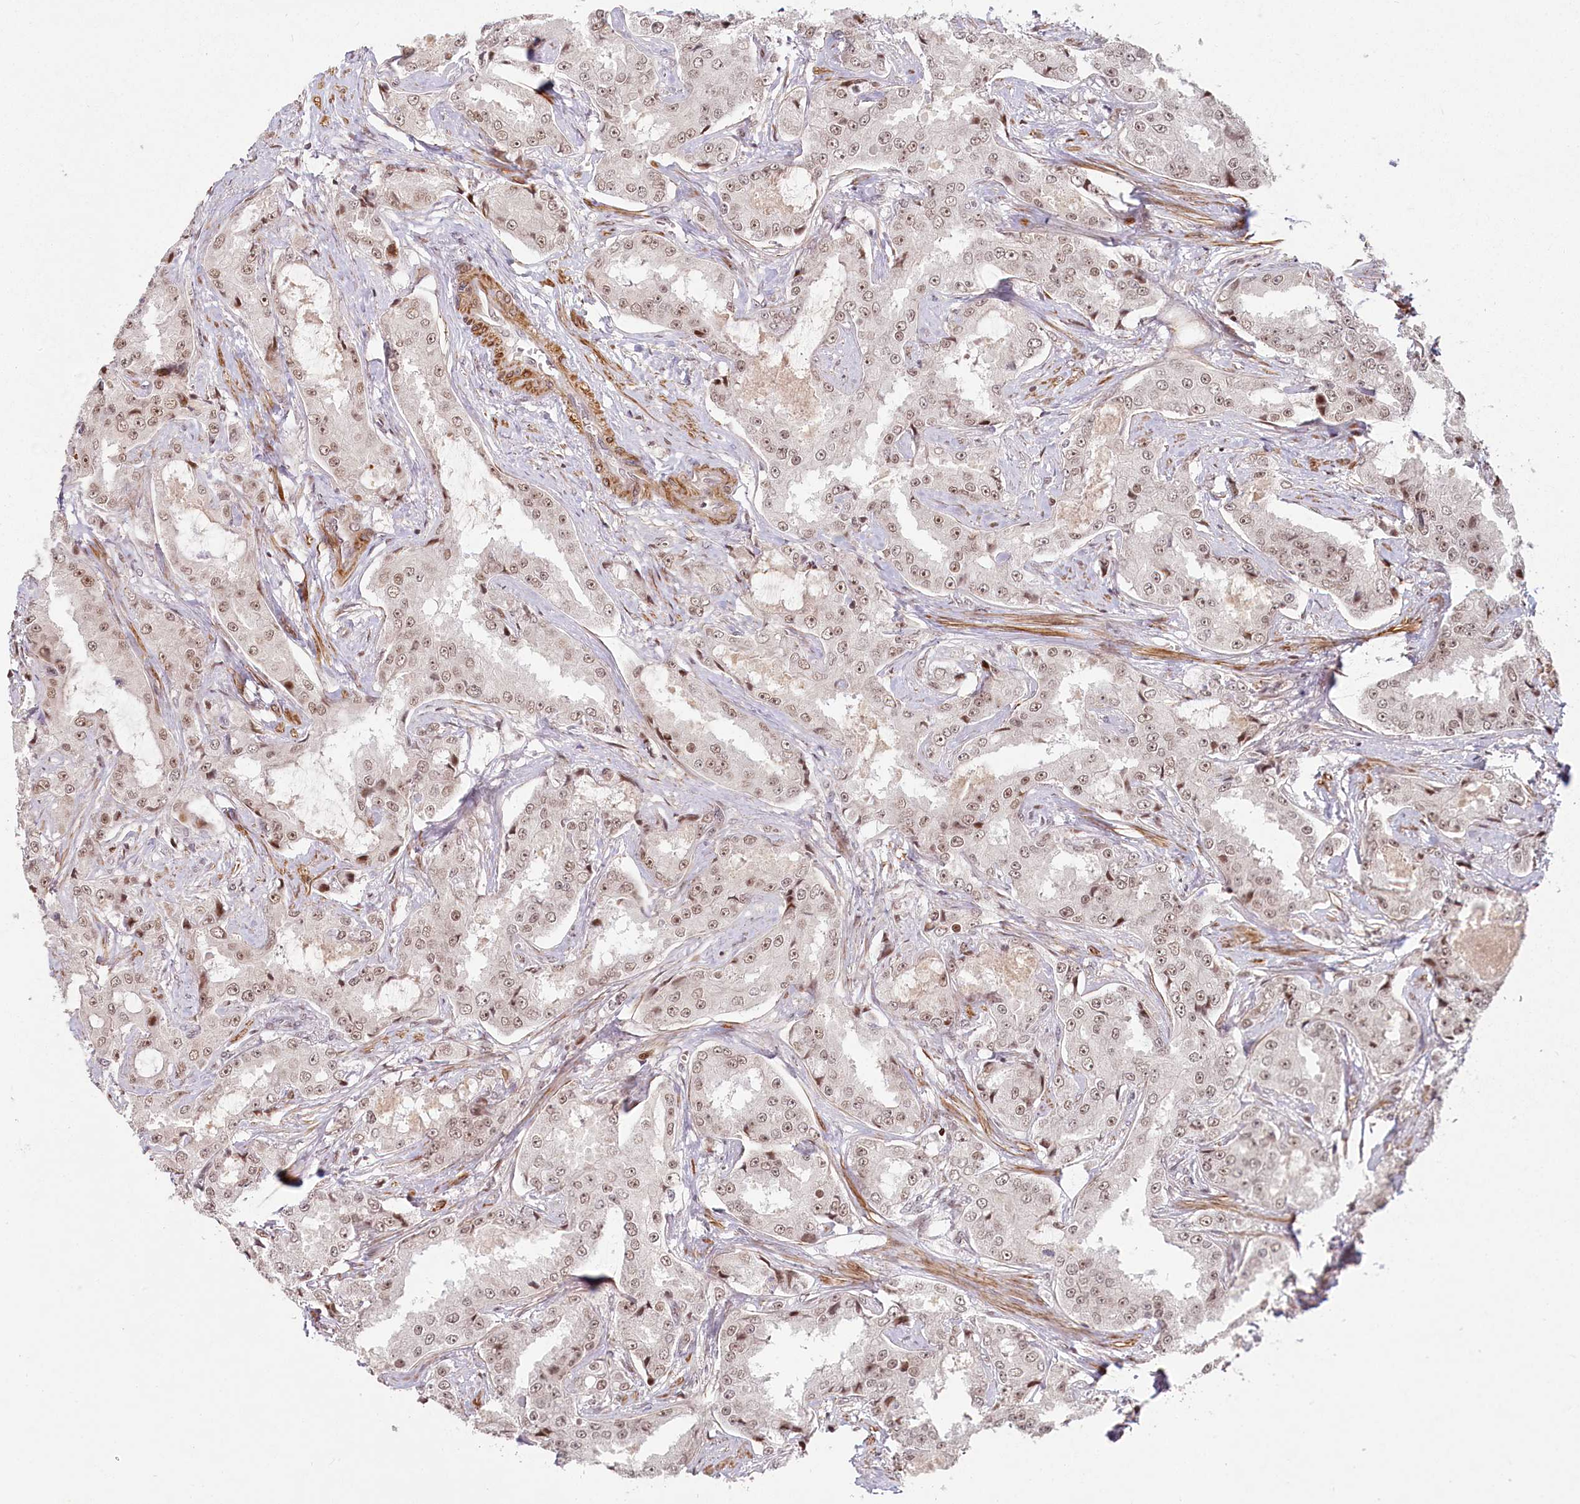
{"staining": {"intensity": "moderate", "quantity": ">75%", "location": "nuclear"}, "tissue": "prostate cancer", "cell_type": "Tumor cells", "image_type": "cancer", "snomed": [{"axis": "morphology", "description": "Adenocarcinoma, High grade"}, {"axis": "topography", "description": "Prostate"}], "caption": "Immunohistochemical staining of human prostate adenocarcinoma (high-grade) demonstrates medium levels of moderate nuclear positivity in approximately >75% of tumor cells.", "gene": "FAM204A", "patient": {"sex": "male", "age": 73}}